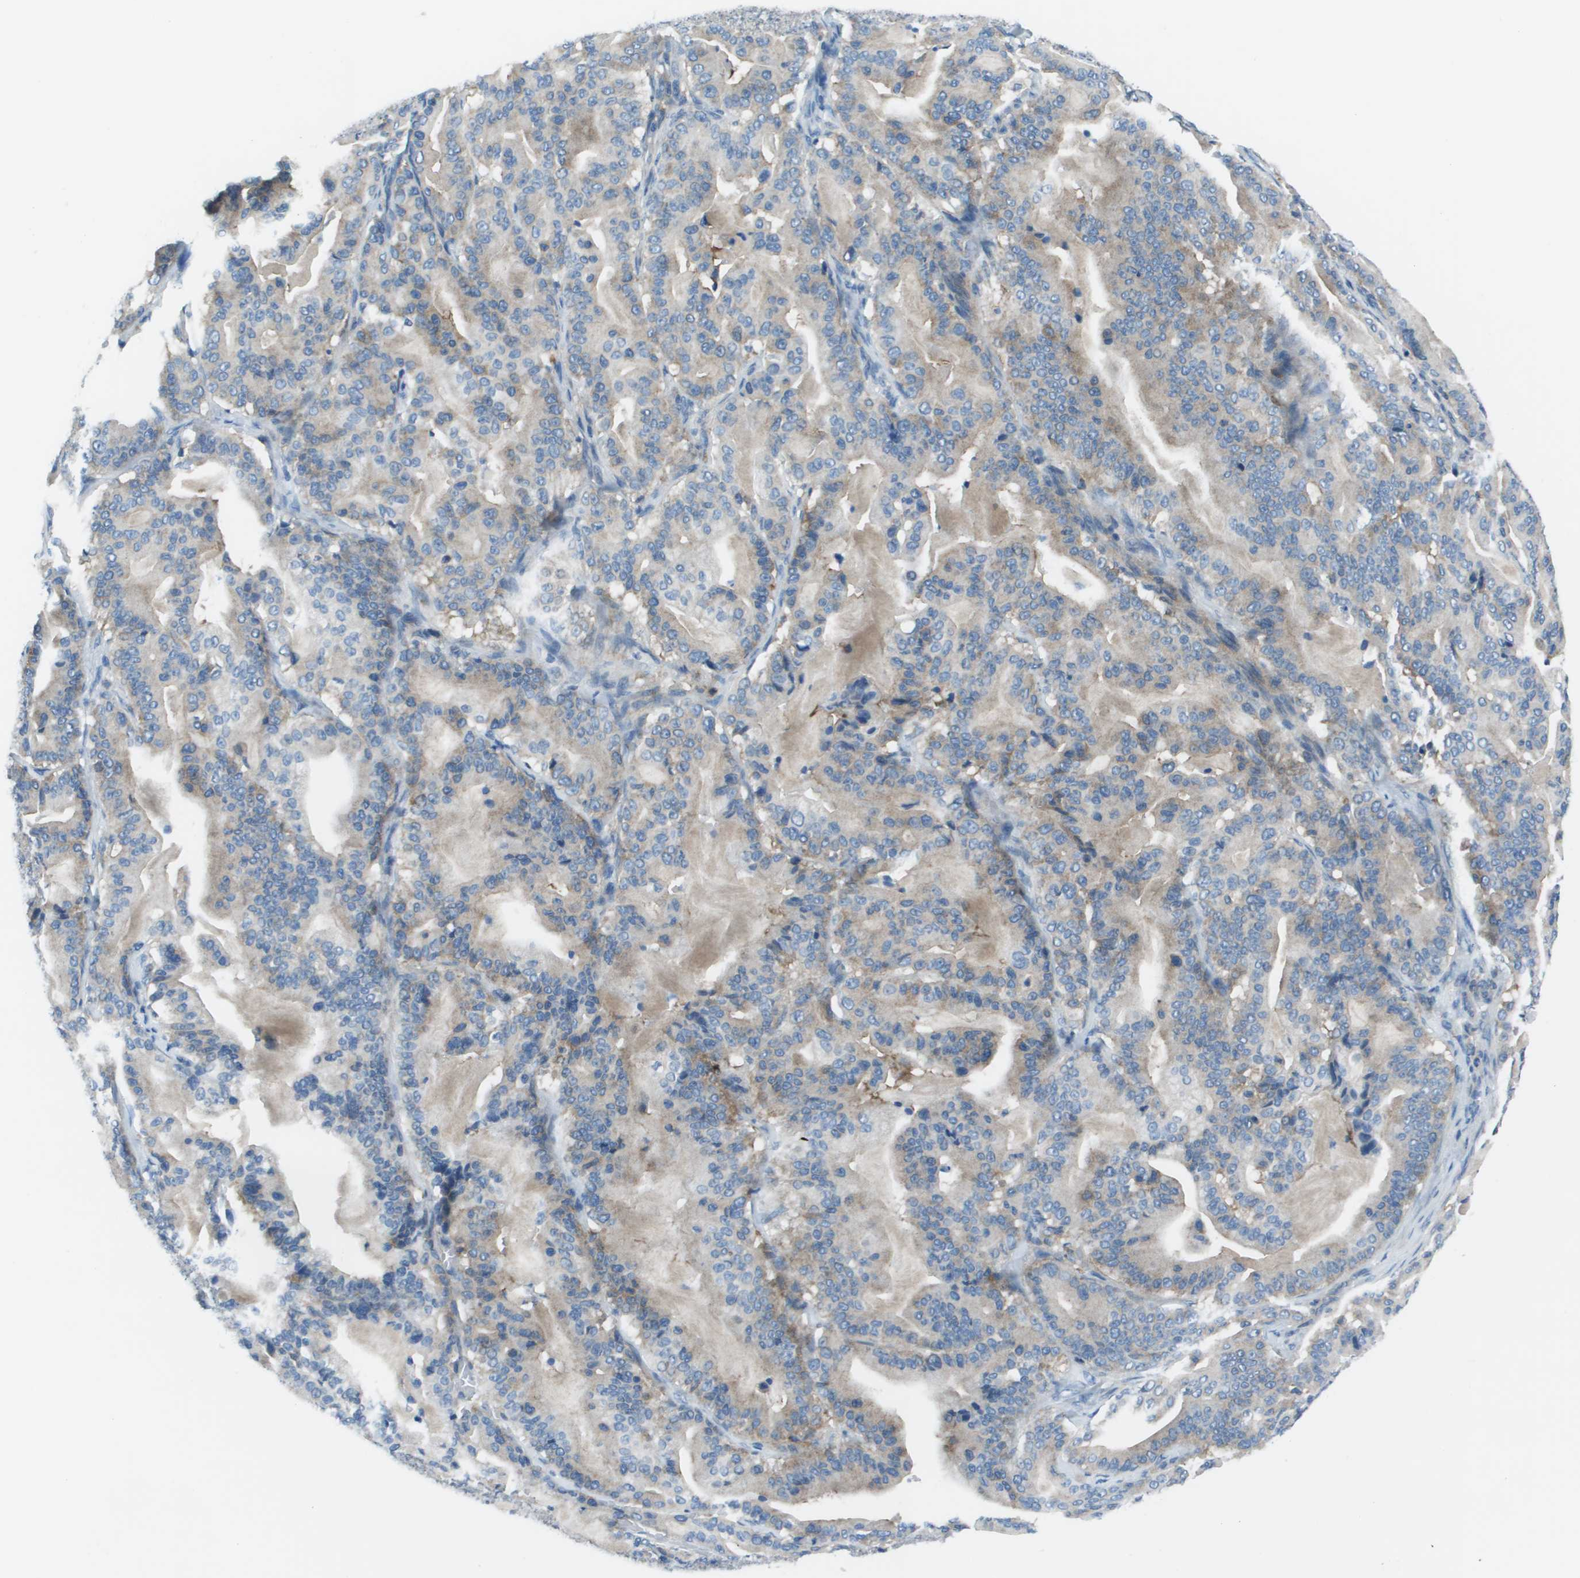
{"staining": {"intensity": "weak", "quantity": "<25%", "location": "cytoplasmic/membranous"}, "tissue": "pancreatic cancer", "cell_type": "Tumor cells", "image_type": "cancer", "snomed": [{"axis": "morphology", "description": "Adenocarcinoma, NOS"}, {"axis": "topography", "description": "Pancreas"}], "caption": "DAB immunohistochemical staining of pancreatic adenocarcinoma exhibits no significant staining in tumor cells.", "gene": "STIP1", "patient": {"sex": "male", "age": 63}}